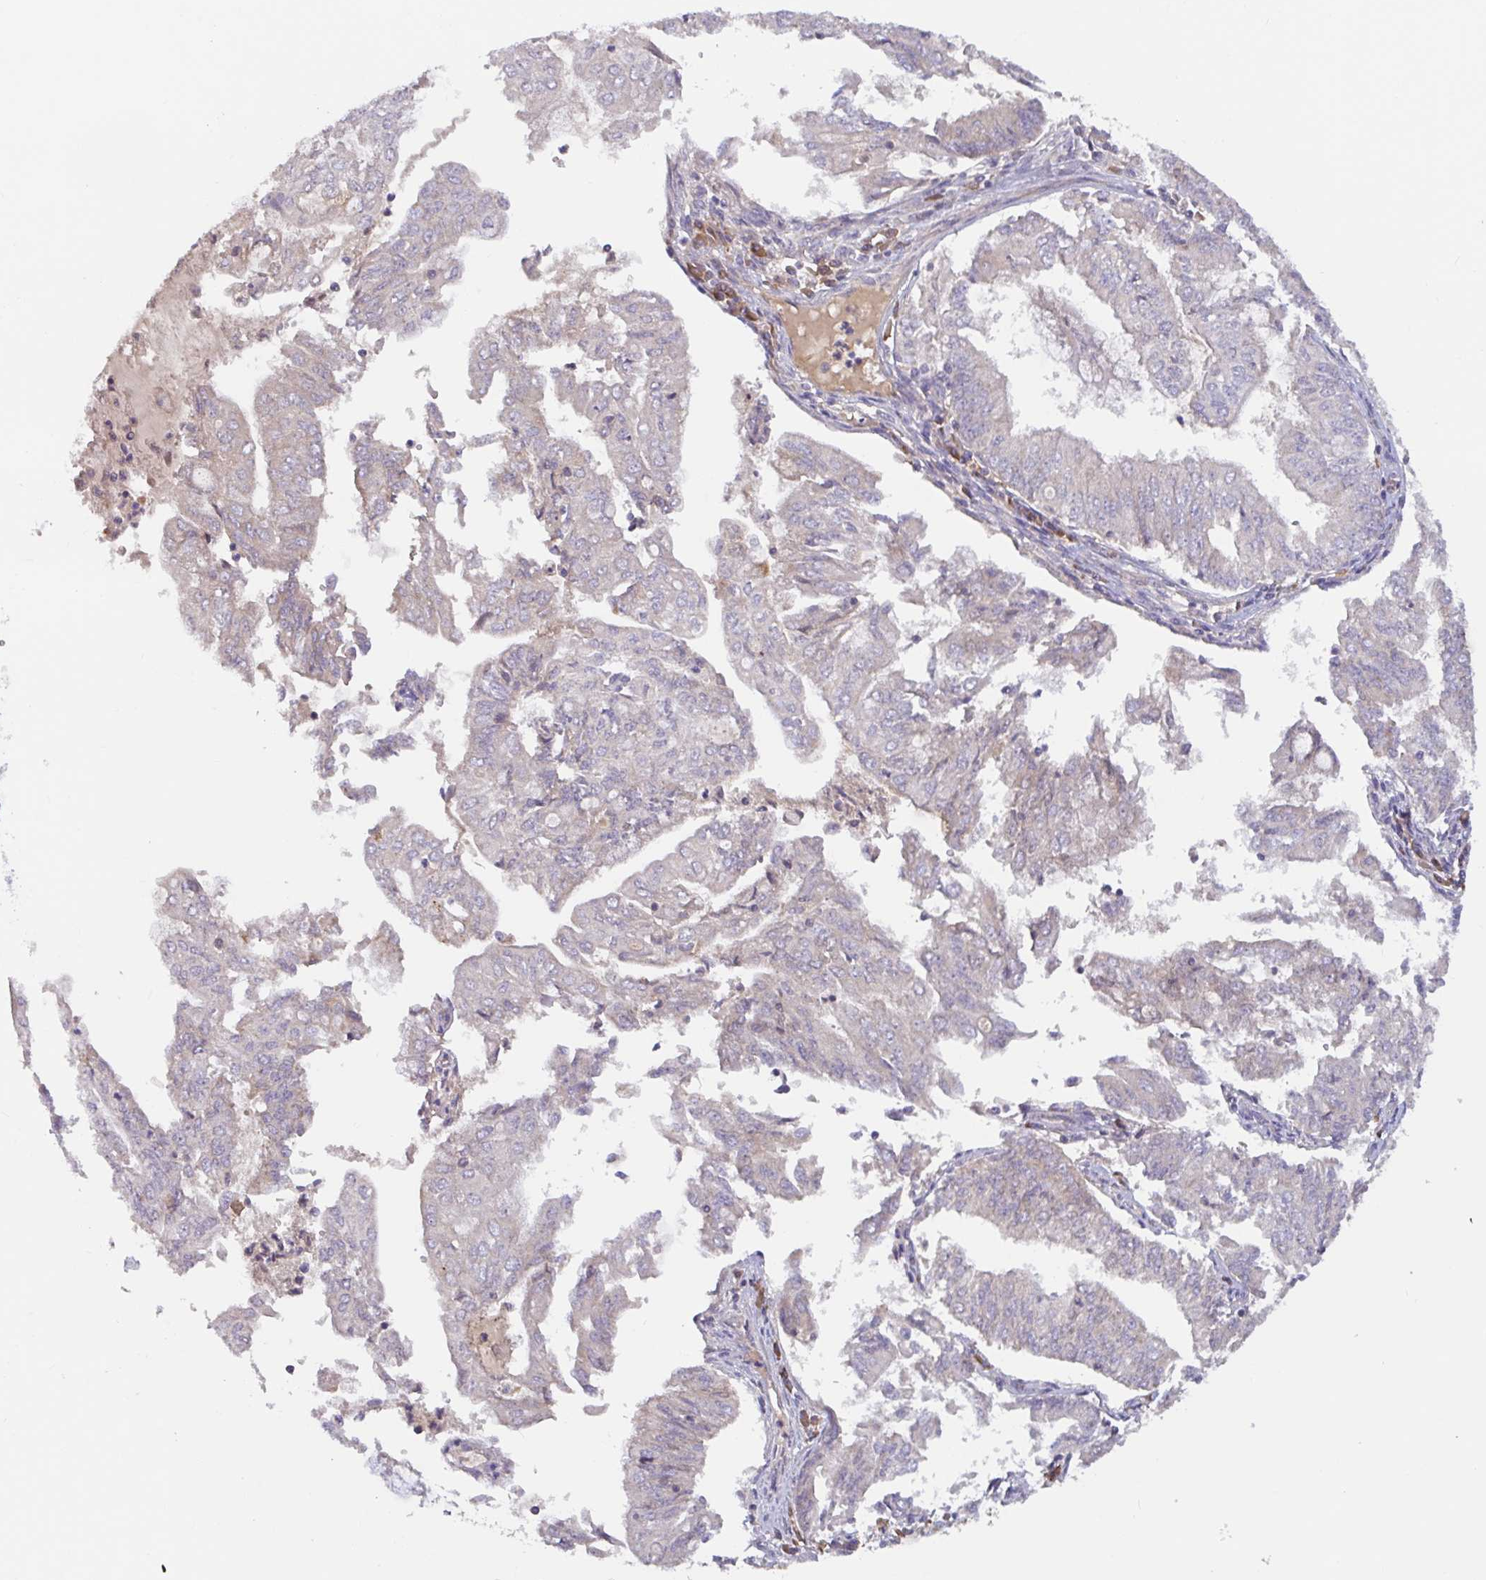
{"staining": {"intensity": "negative", "quantity": "none", "location": "none"}, "tissue": "endometrial cancer", "cell_type": "Tumor cells", "image_type": "cancer", "snomed": [{"axis": "morphology", "description": "Adenocarcinoma, NOS"}, {"axis": "topography", "description": "Endometrium"}], "caption": "Immunohistochemistry image of neoplastic tissue: endometrial cancer stained with DAB (3,3'-diaminobenzidine) reveals no significant protein positivity in tumor cells.", "gene": "LARP1", "patient": {"sex": "female", "age": 61}}